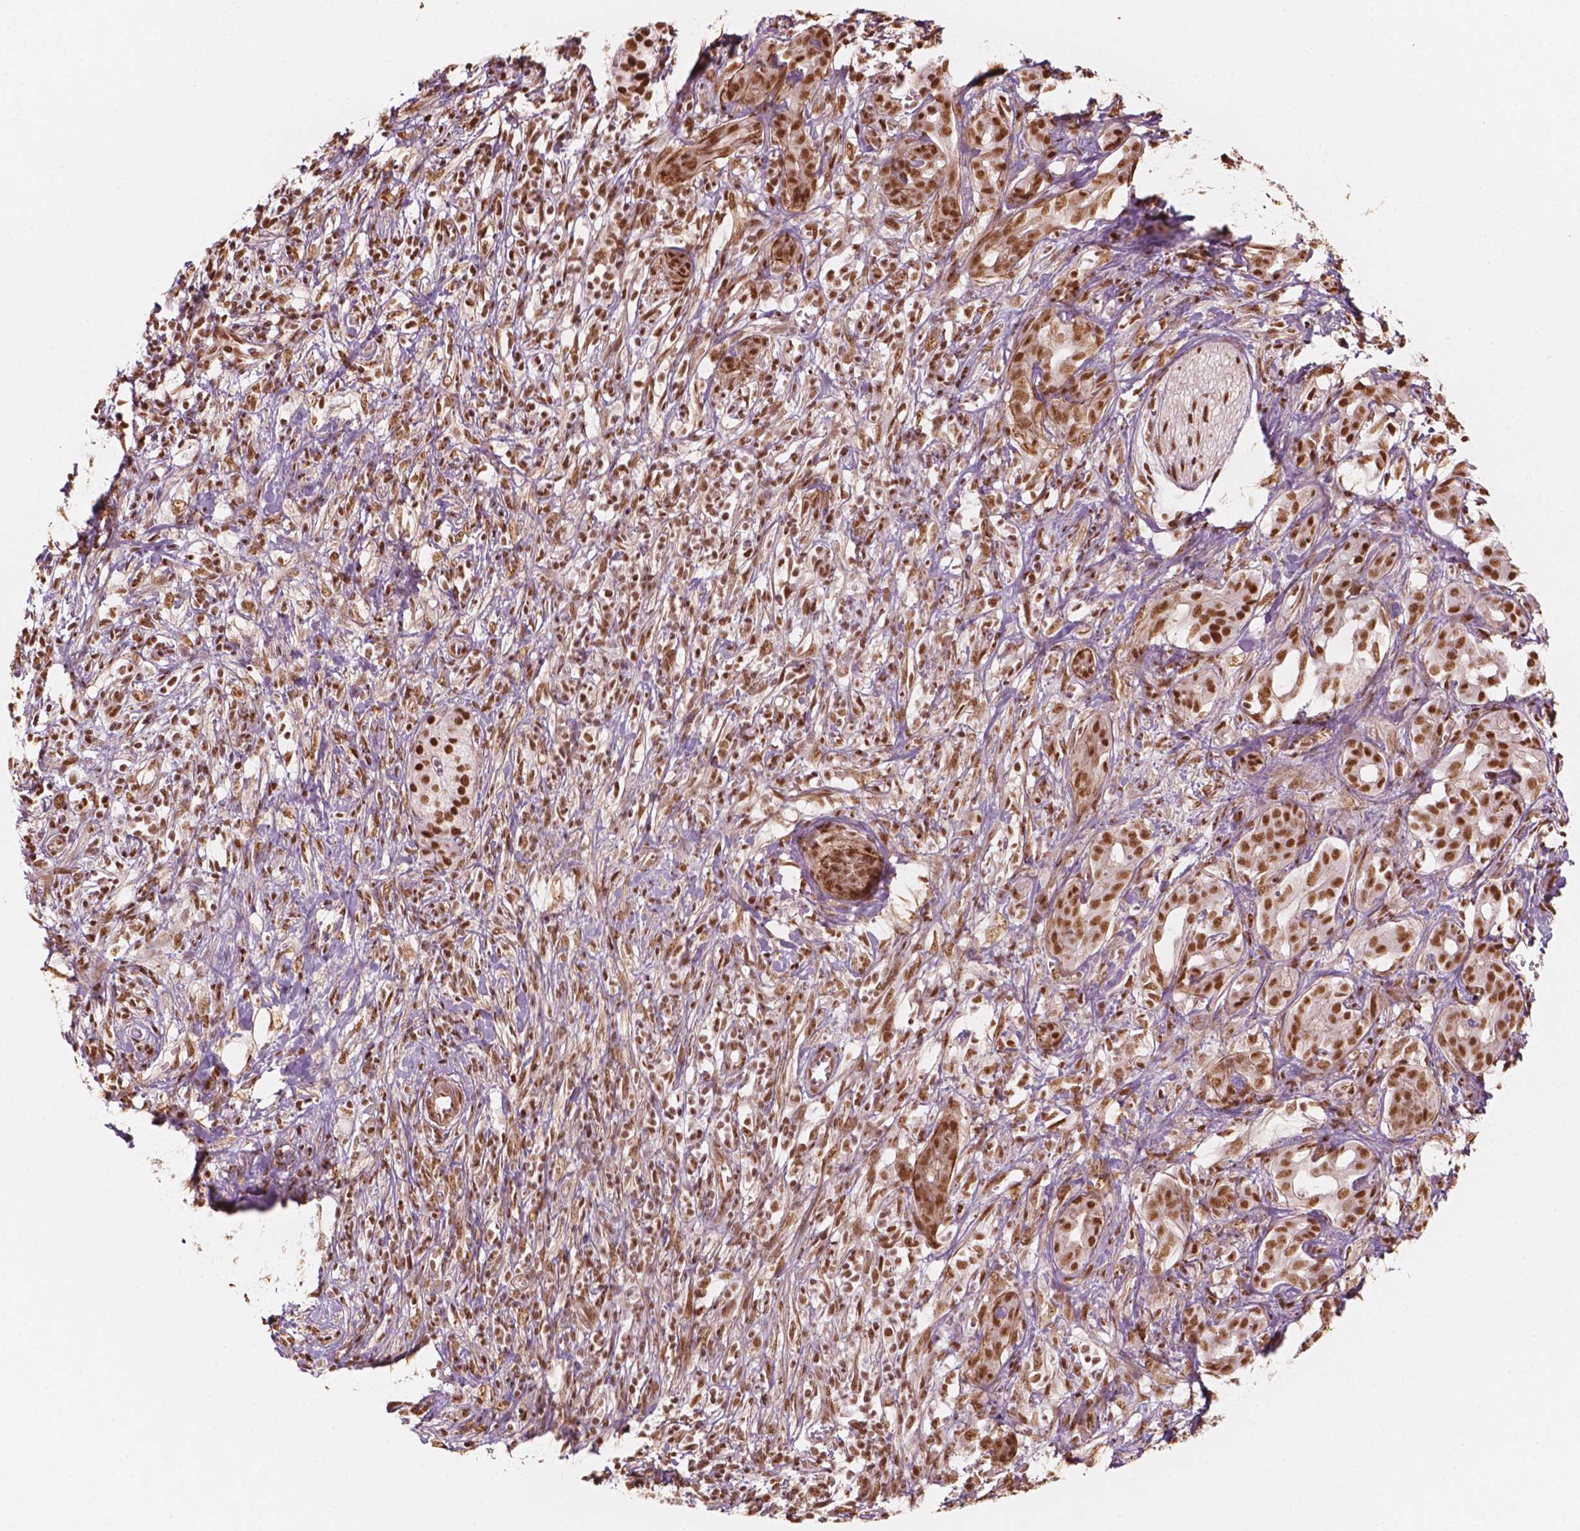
{"staining": {"intensity": "moderate", "quantity": ">75%", "location": "nuclear"}, "tissue": "pancreatic cancer", "cell_type": "Tumor cells", "image_type": "cancer", "snomed": [{"axis": "morphology", "description": "Adenocarcinoma, NOS"}, {"axis": "topography", "description": "Pancreas"}], "caption": "This is a micrograph of IHC staining of adenocarcinoma (pancreatic), which shows moderate positivity in the nuclear of tumor cells.", "gene": "GTF3C5", "patient": {"sex": "male", "age": 61}}